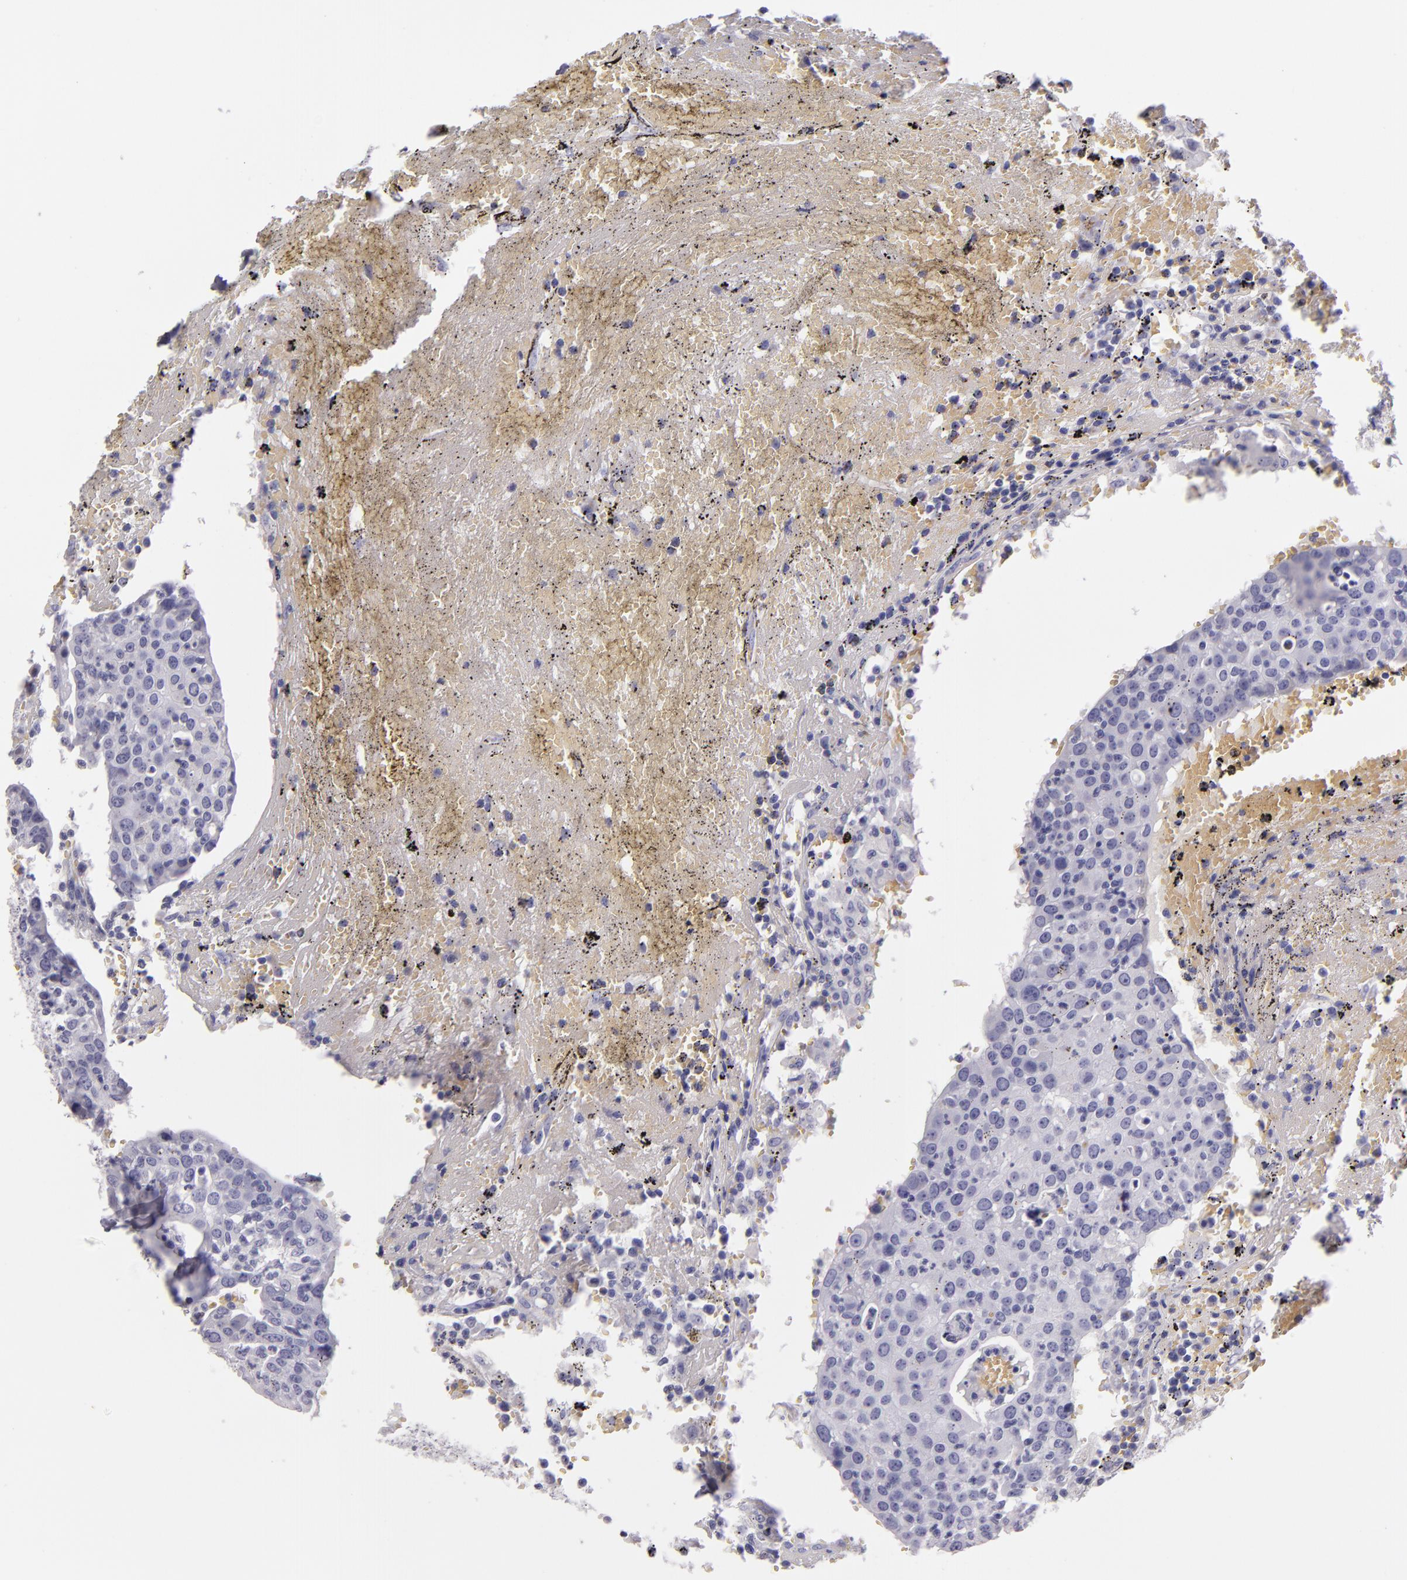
{"staining": {"intensity": "negative", "quantity": "none", "location": "none"}, "tissue": "head and neck cancer", "cell_type": "Tumor cells", "image_type": "cancer", "snomed": [{"axis": "morphology", "description": "Adenocarcinoma, NOS"}, {"axis": "topography", "description": "Salivary gland"}, {"axis": "topography", "description": "Head-Neck"}], "caption": "Human head and neck adenocarcinoma stained for a protein using immunohistochemistry (IHC) shows no positivity in tumor cells.", "gene": "MUC5AC", "patient": {"sex": "female", "age": 65}}